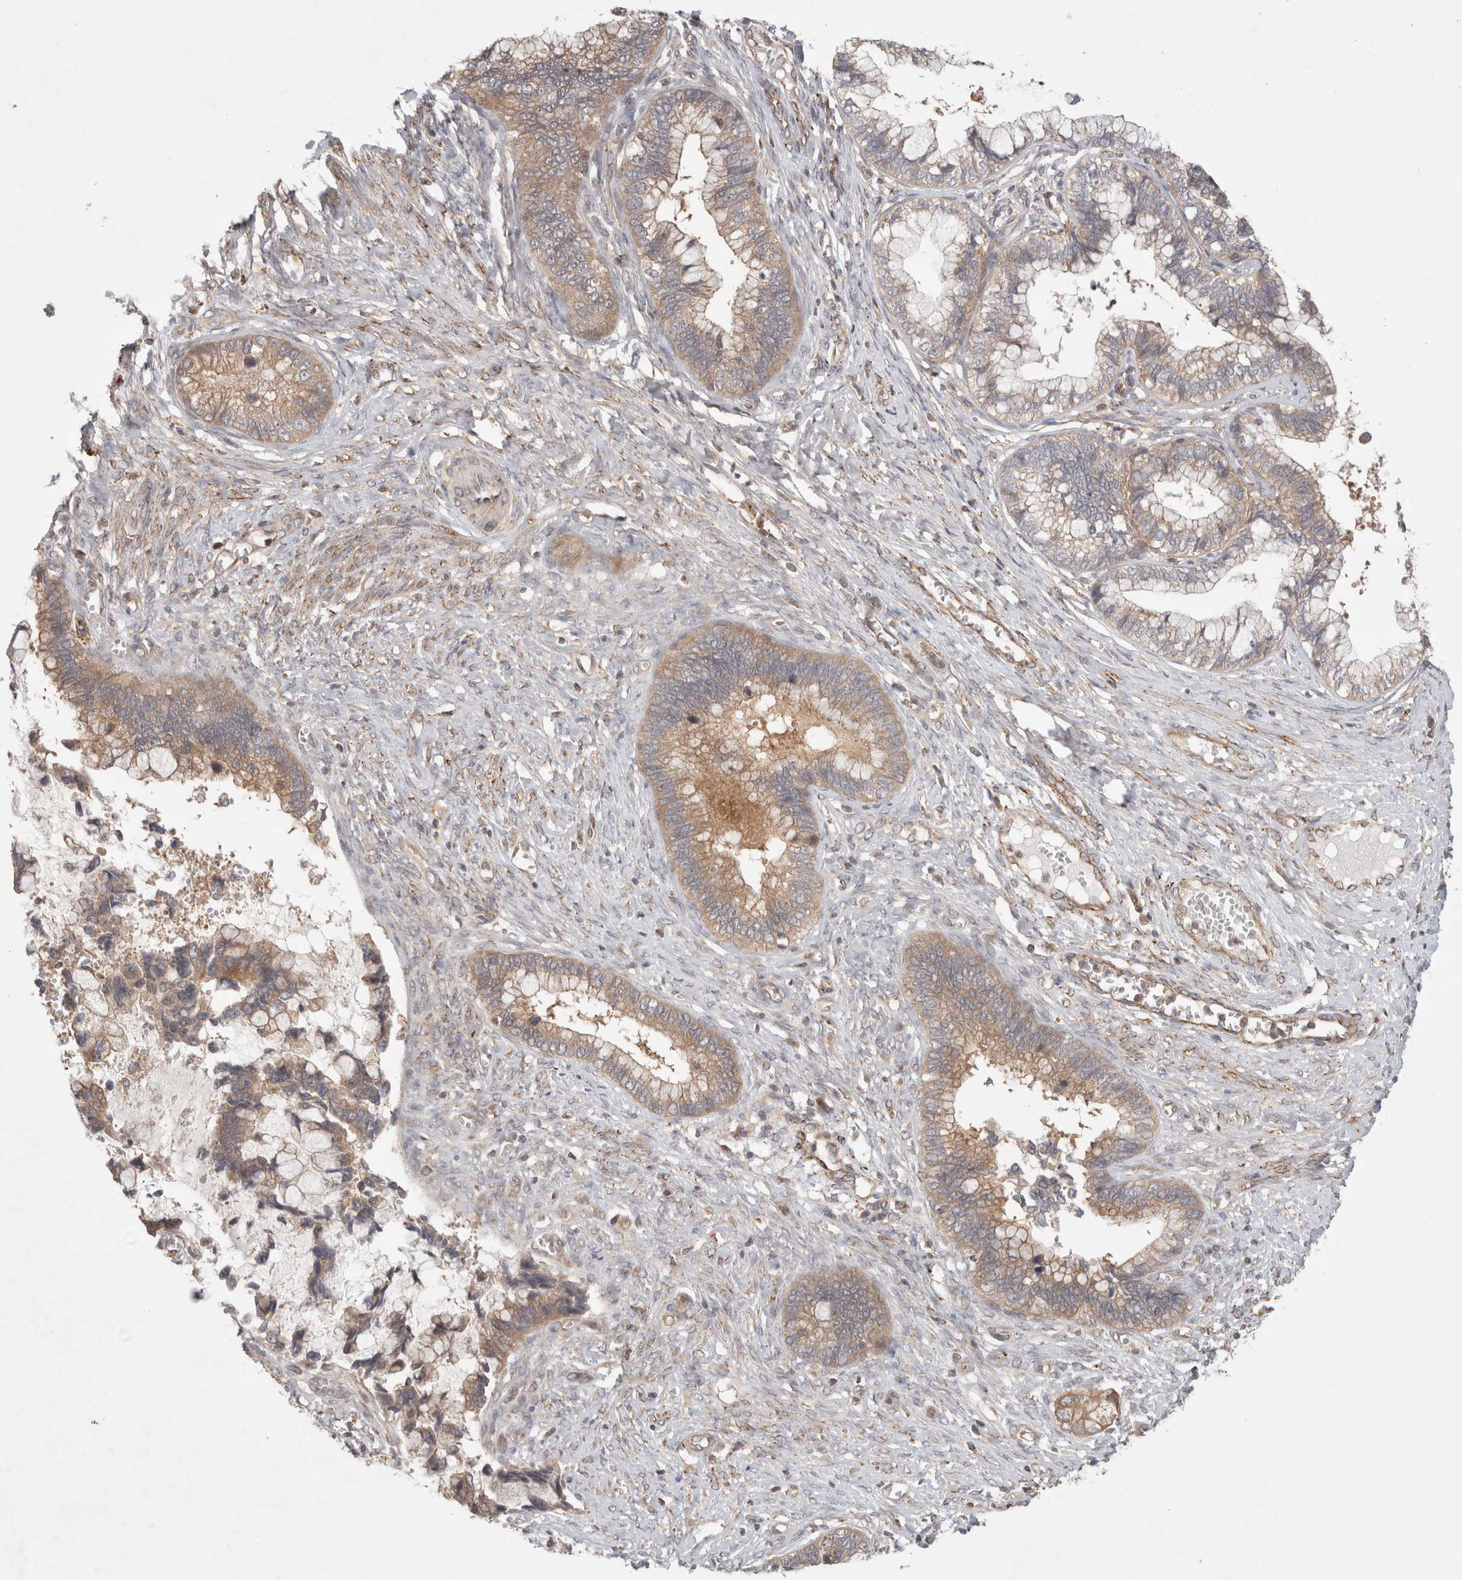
{"staining": {"intensity": "moderate", "quantity": ">75%", "location": "cytoplasmic/membranous"}, "tissue": "cervical cancer", "cell_type": "Tumor cells", "image_type": "cancer", "snomed": [{"axis": "morphology", "description": "Adenocarcinoma, NOS"}, {"axis": "topography", "description": "Cervix"}], "caption": "A brown stain labels moderate cytoplasmic/membranous staining of a protein in cervical cancer (adenocarcinoma) tumor cells.", "gene": "HROB", "patient": {"sex": "female", "age": 44}}